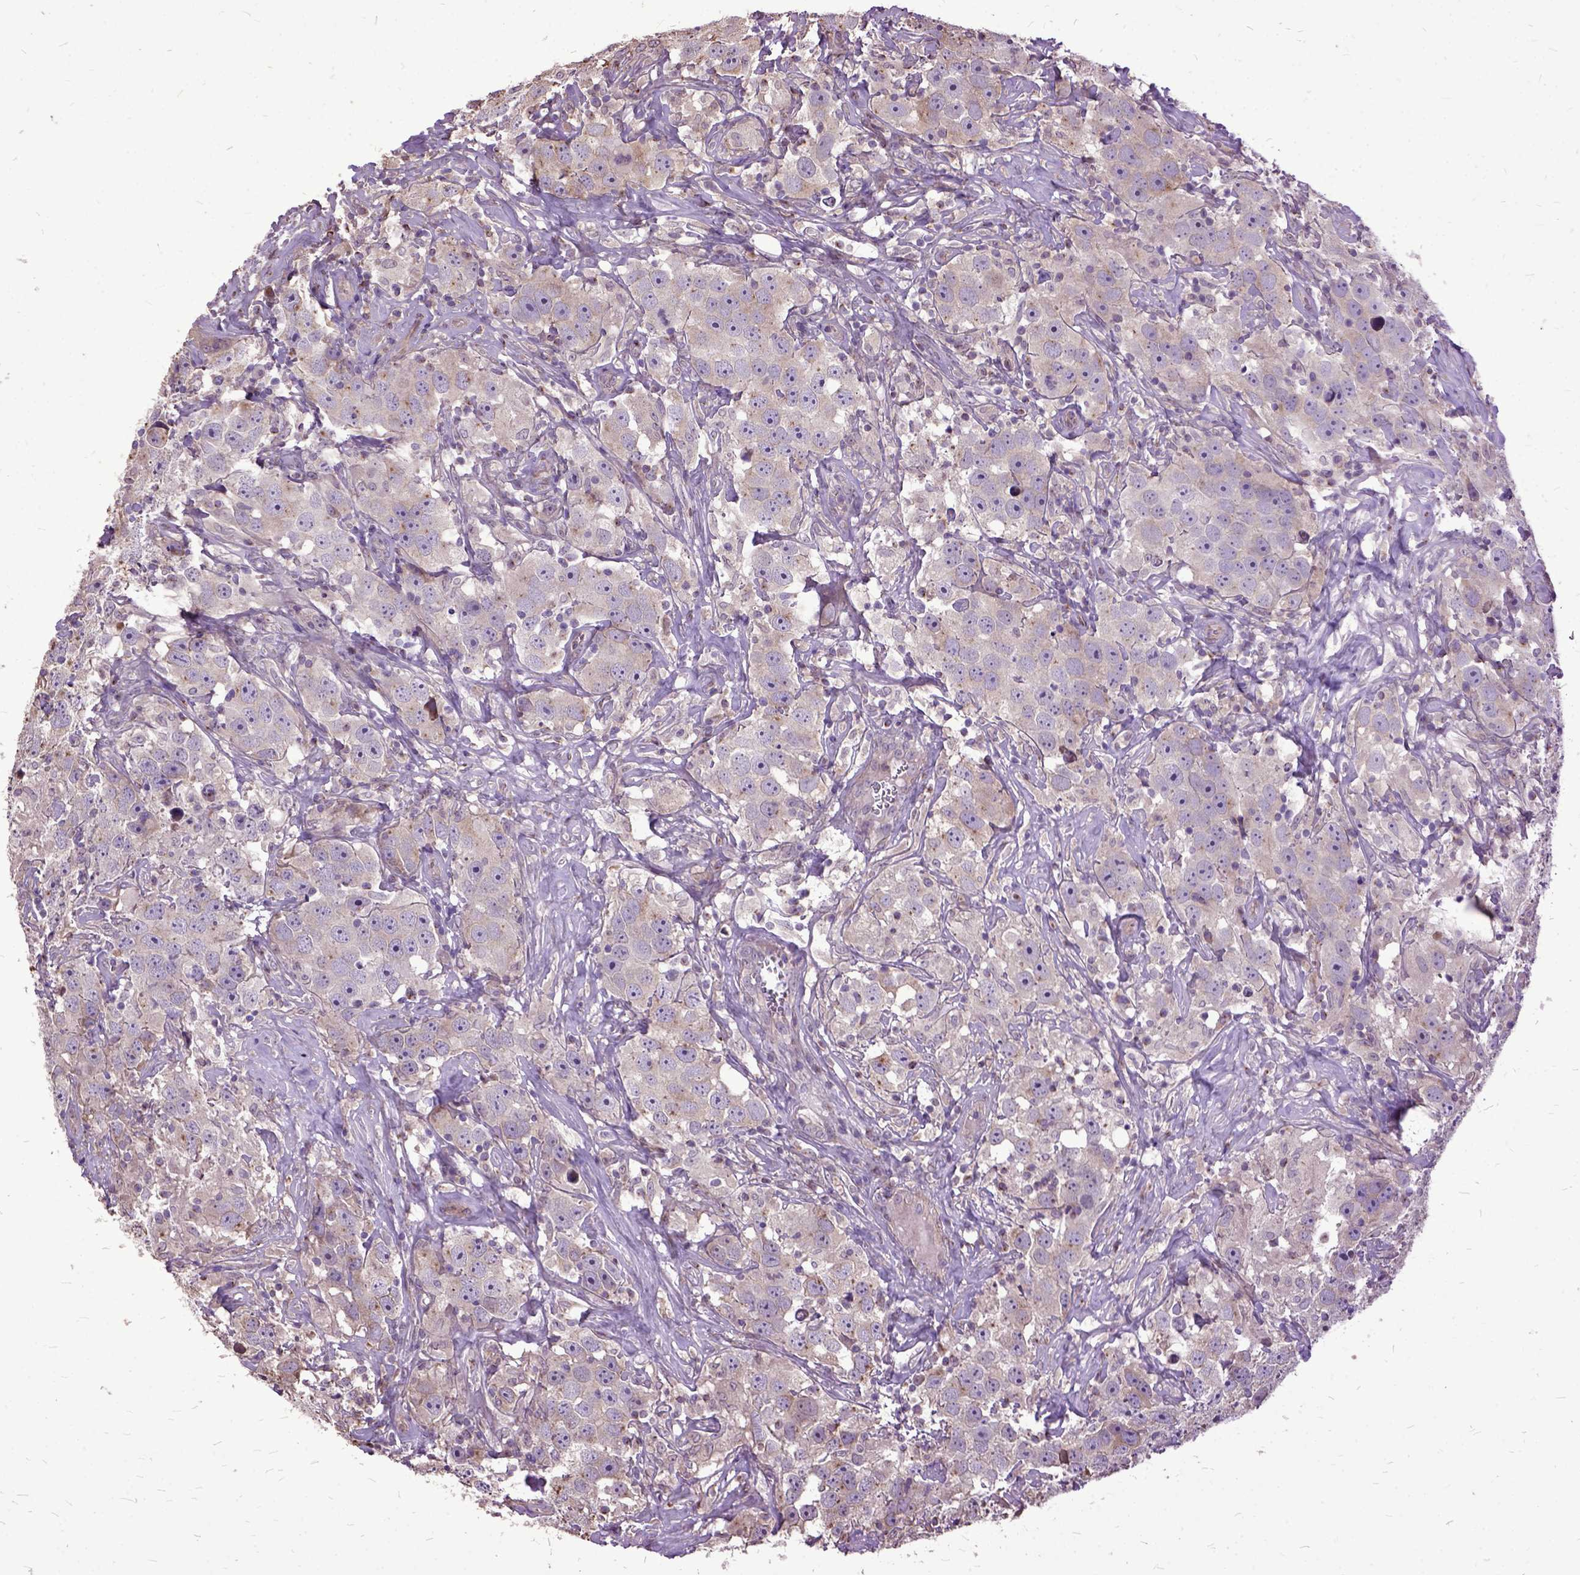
{"staining": {"intensity": "weak", "quantity": "25%-75%", "location": "cytoplasmic/membranous"}, "tissue": "testis cancer", "cell_type": "Tumor cells", "image_type": "cancer", "snomed": [{"axis": "morphology", "description": "Seminoma, NOS"}, {"axis": "topography", "description": "Testis"}], "caption": "Immunohistochemical staining of human testis cancer (seminoma) shows low levels of weak cytoplasmic/membranous expression in about 25%-75% of tumor cells. (brown staining indicates protein expression, while blue staining denotes nuclei).", "gene": "AREG", "patient": {"sex": "male", "age": 49}}